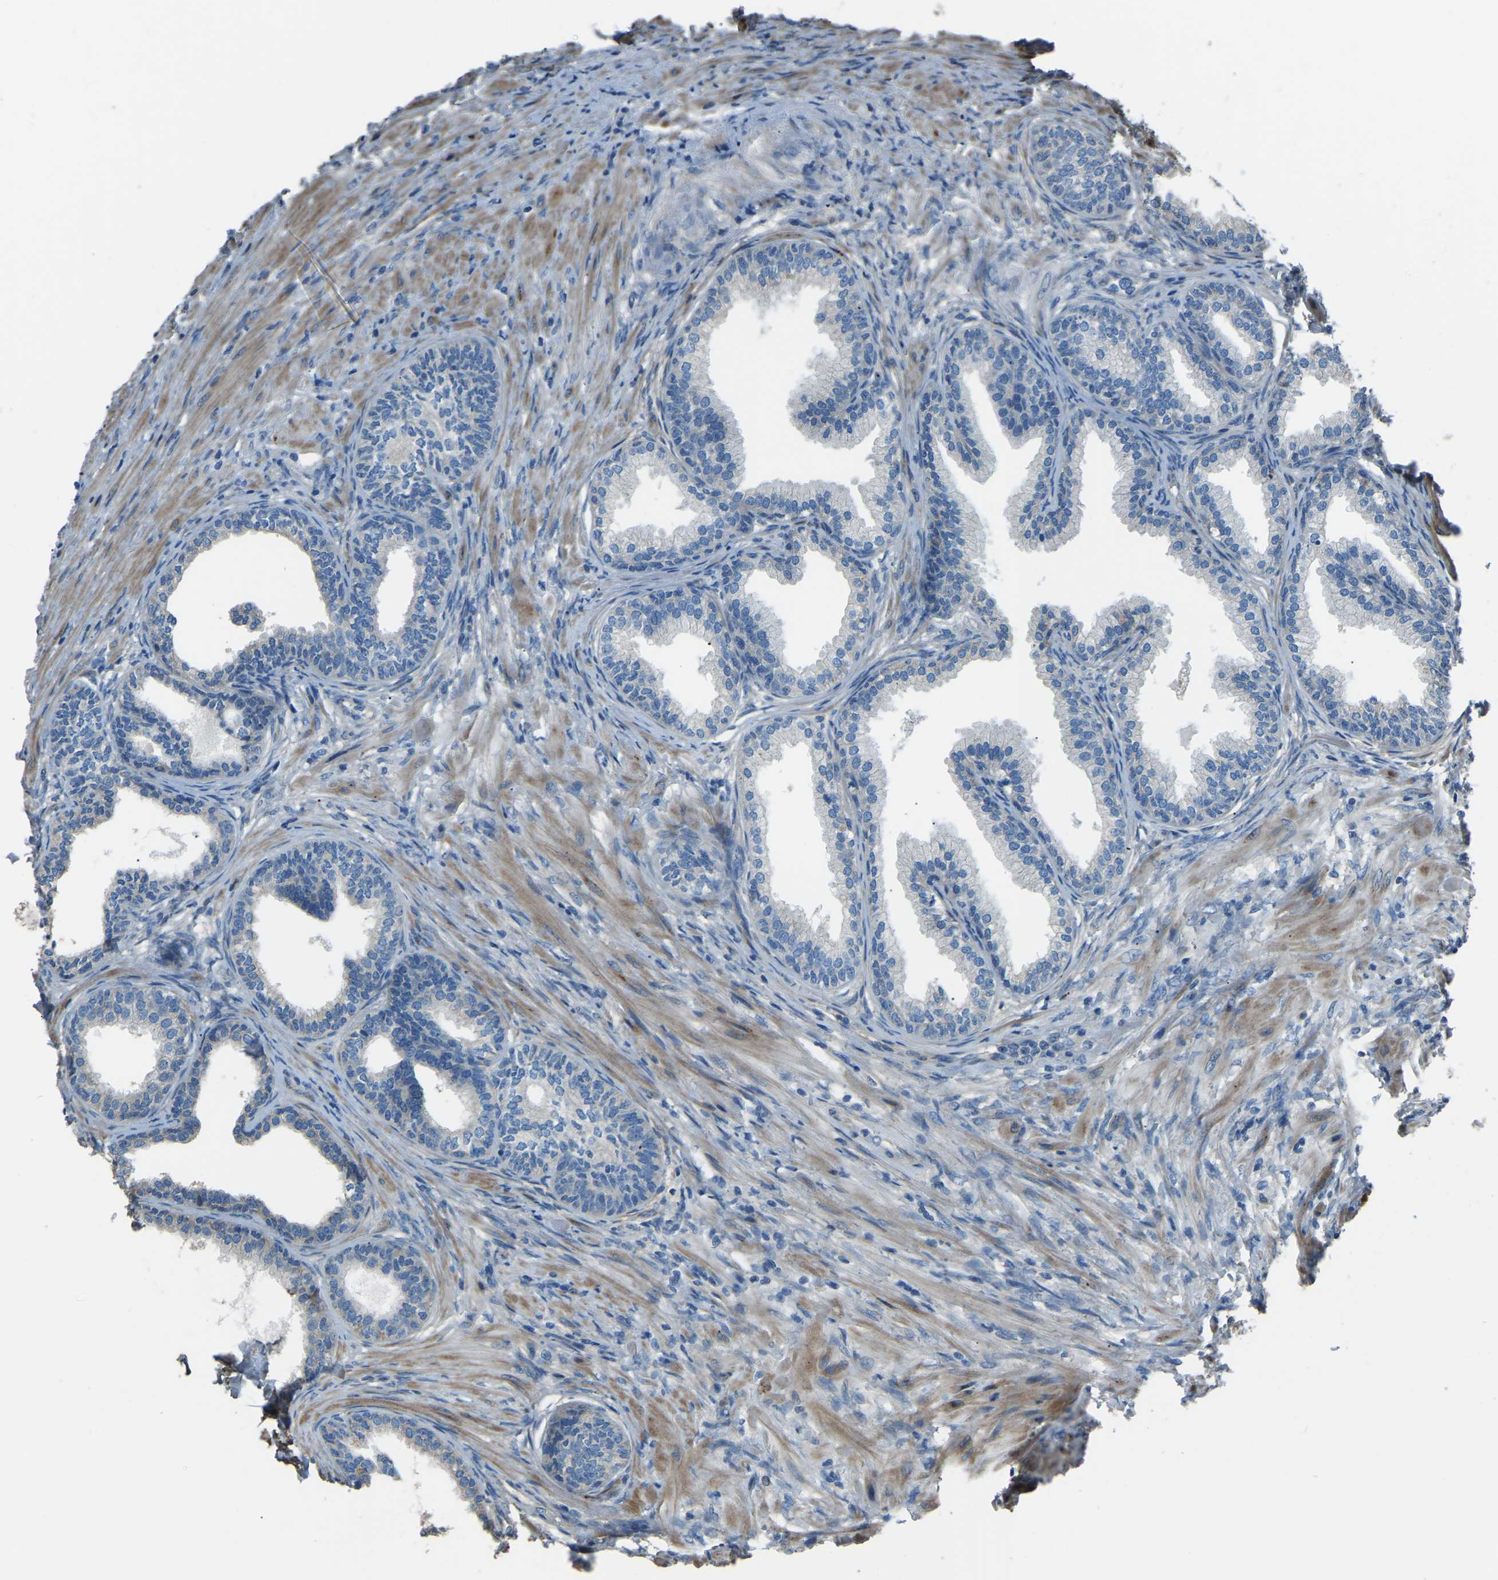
{"staining": {"intensity": "negative", "quantity": "none", "location": "none"}, "tissue": "prostate", "cell_type": "Glandular cells", "image_type": "normal", "snomed": [{"axis": "morphology", "description": "Normal tissue, NOS"}, {"axis": "topography", "description": "Prostate"}], "caption": "Micrograph shows no protein expression in glandular cells of benign prostate.", "gene": "COL3A1", "patient": {"sex": "male", "age": 76}}